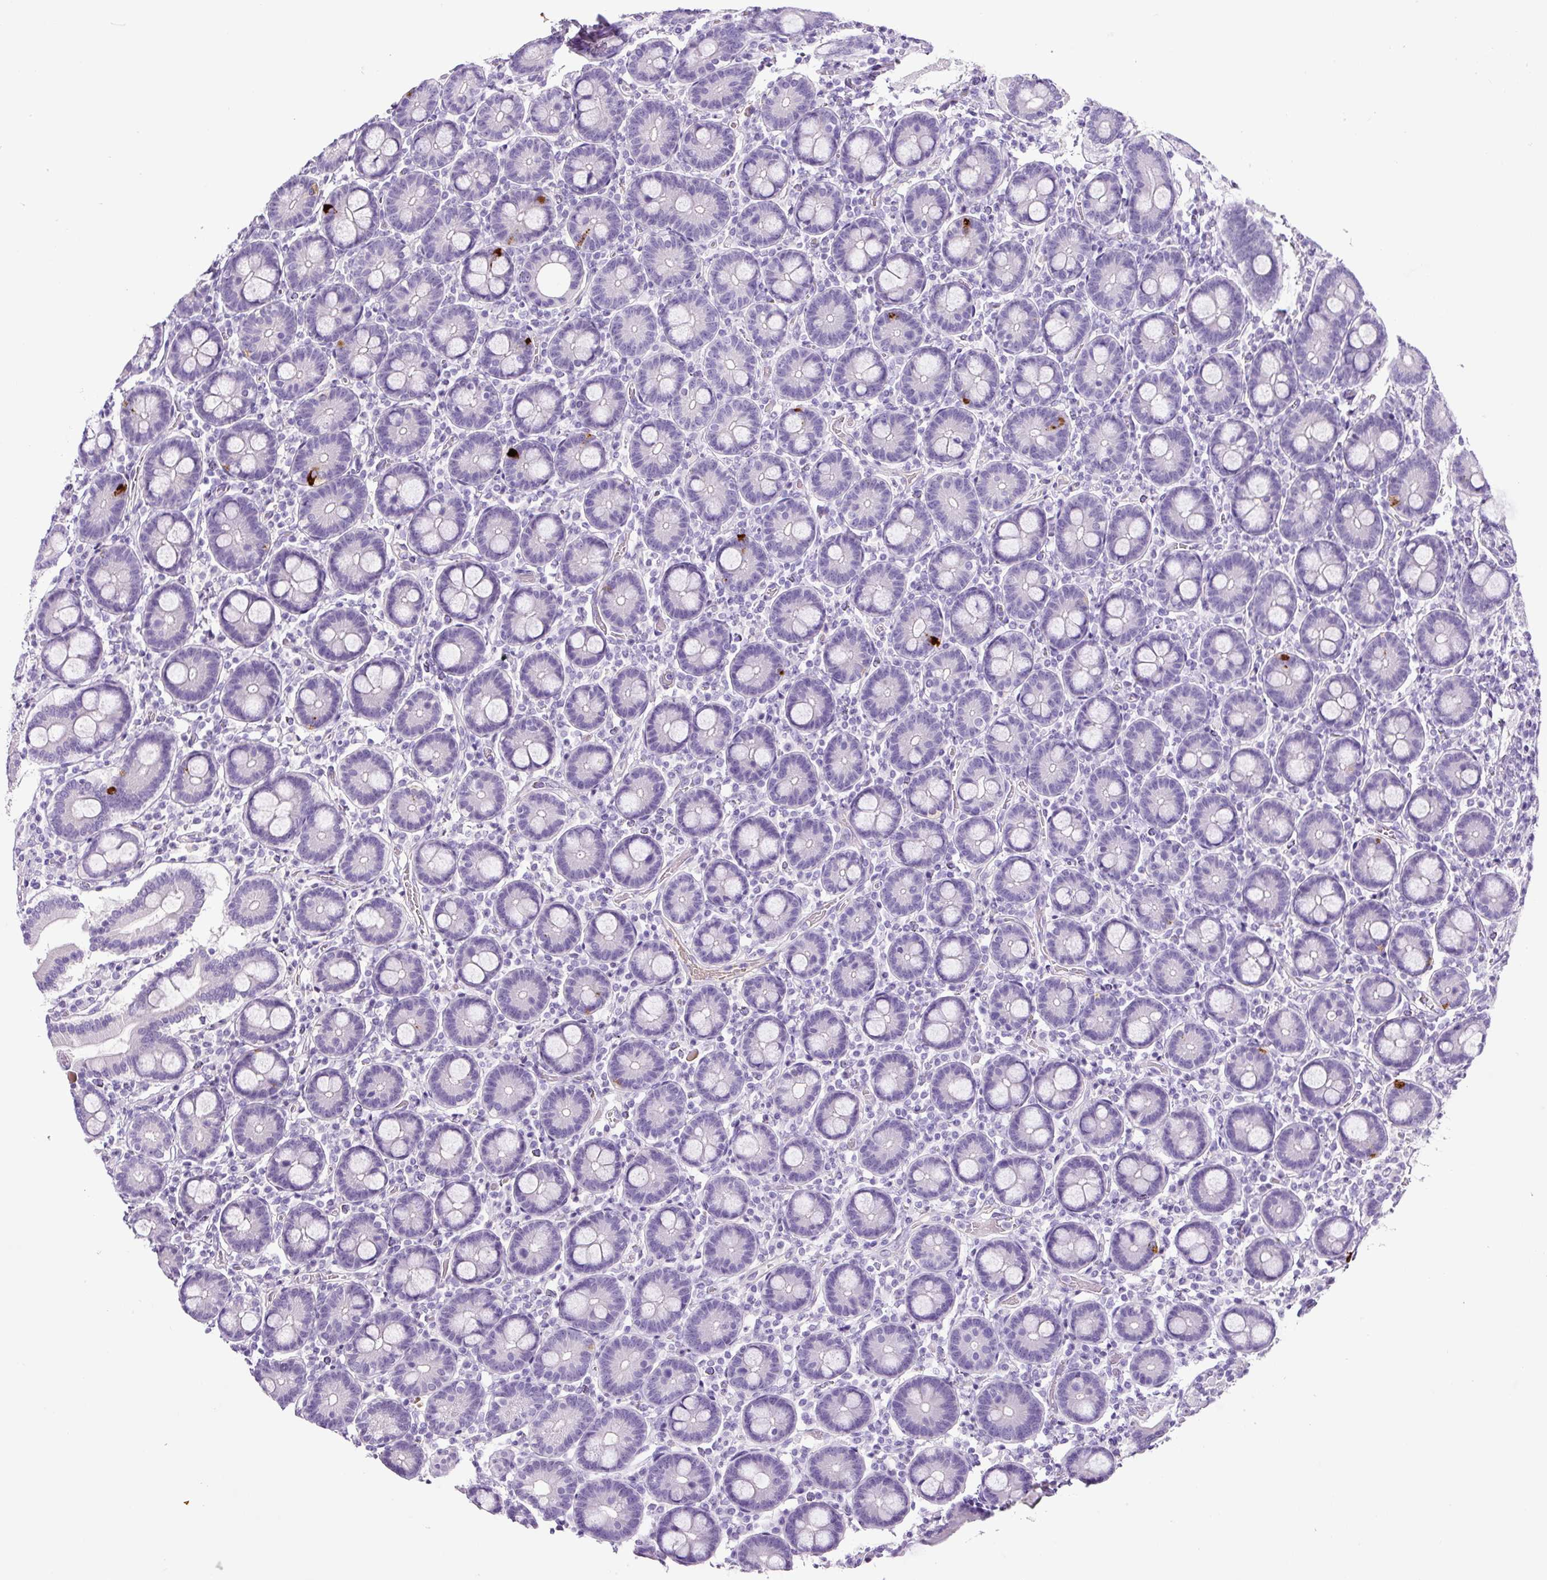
{"staining": {"intensity": "strong", "quantity": "<25%", "location": "cytoplasmic/membranous"}, "tissue": "duodenum", "cell_type": "Glandular cells", "image_type": "normal", "snomed": [{"axis": "morphology", "description": "Normal tissue, NOS"}, {"axis": "topography", "description": "Duodenum"}], "caption": "Glandular cells demonstrate strong cytoplasmic/membranous staining in approximately <25% of cells in normal duodenum.", "gene": "OR14A2", "patient": {"sex": "male", "age": 55}}